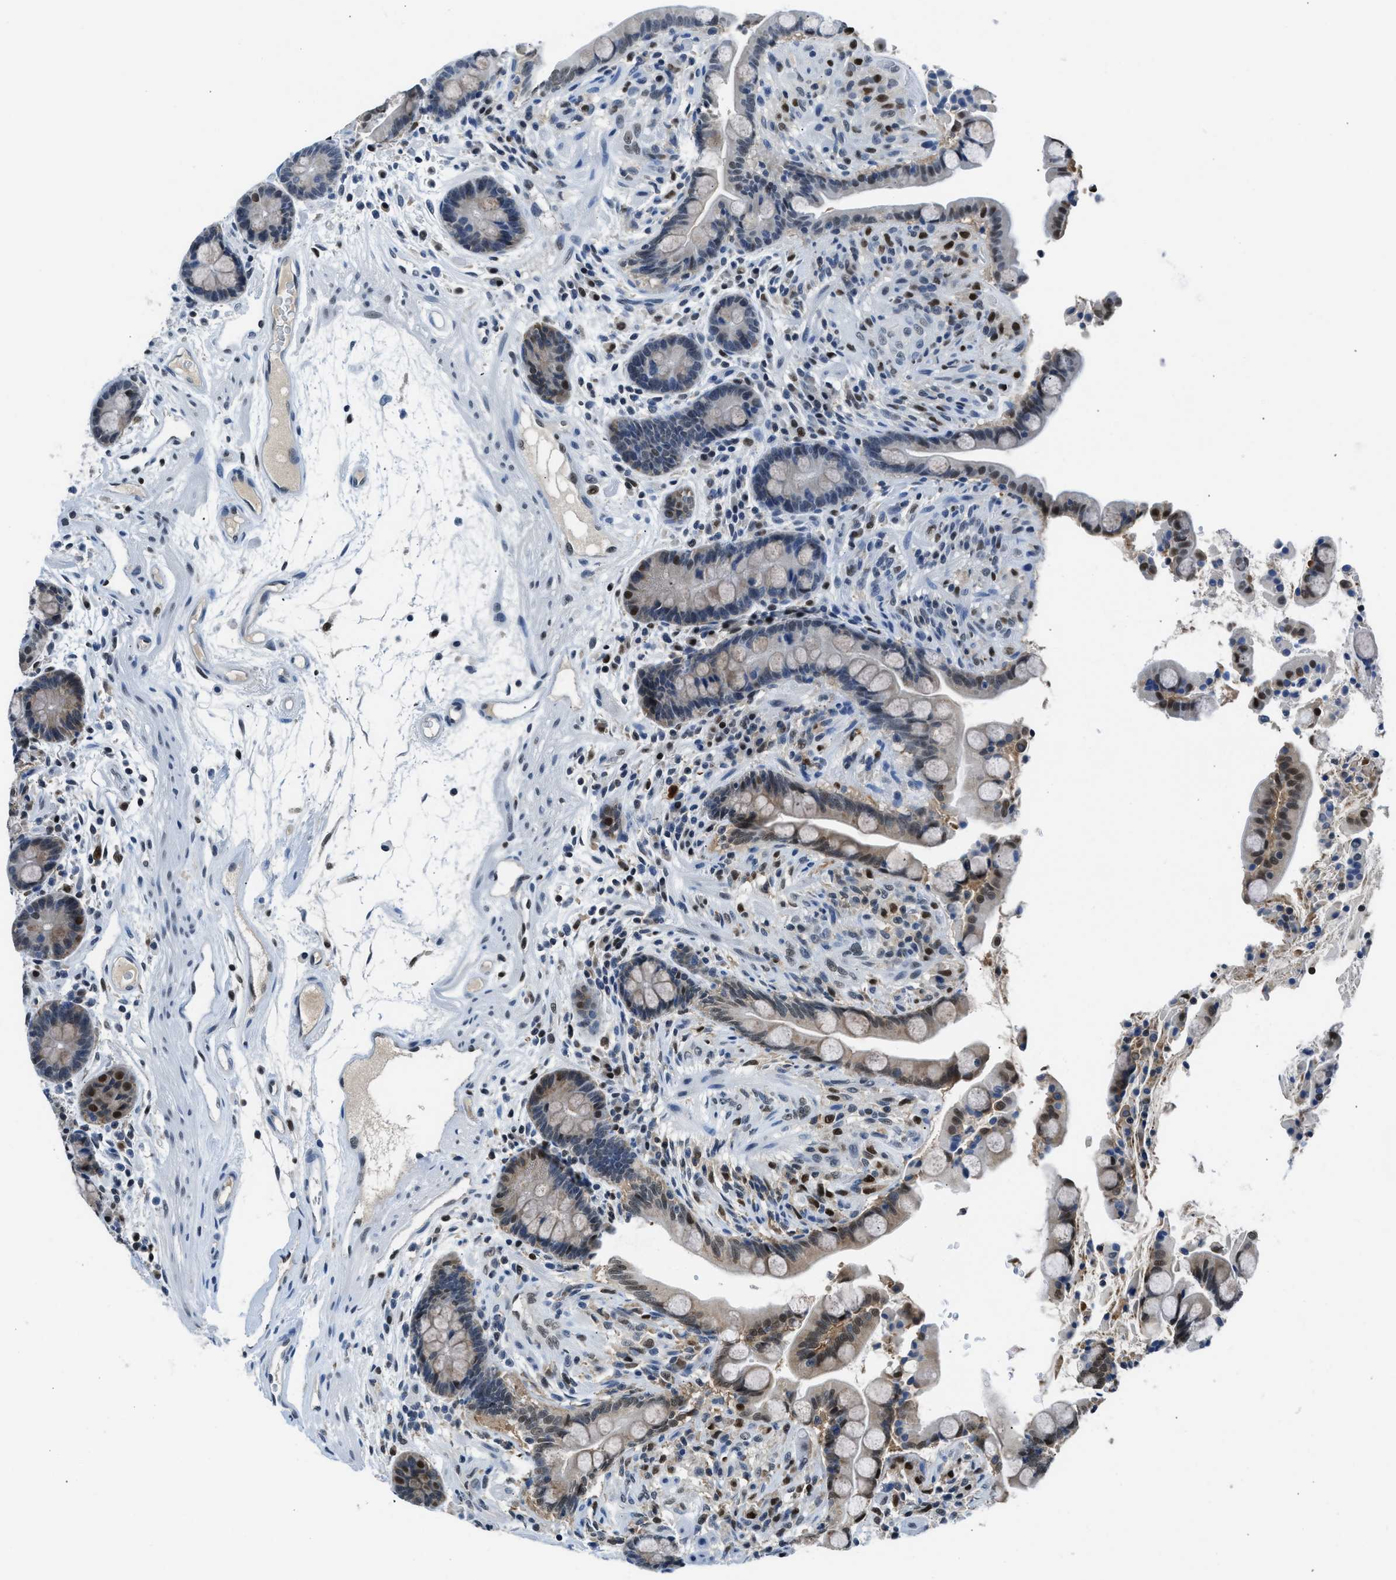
{"staining": {"intensity": "weak", "quantity": ">75%", "location": "nuclear"}, "tissue": "colon", "cell_type": "Endothelial cells", "image_type": "normal", "snomed": [{"axis": "morphology", "description": "Normal tissue, NOS"}, {"axis": "topography", "description": "Colon"}], "caption": "A brown stain highlights weak nuclear expression of a protein in endothelial cells of unremarkable human colon. (DAB IHC, brown staining for protein, blue staining for nuclei).", "gene": "ALX1", "patient": {"sex": "male", "age": 73}}